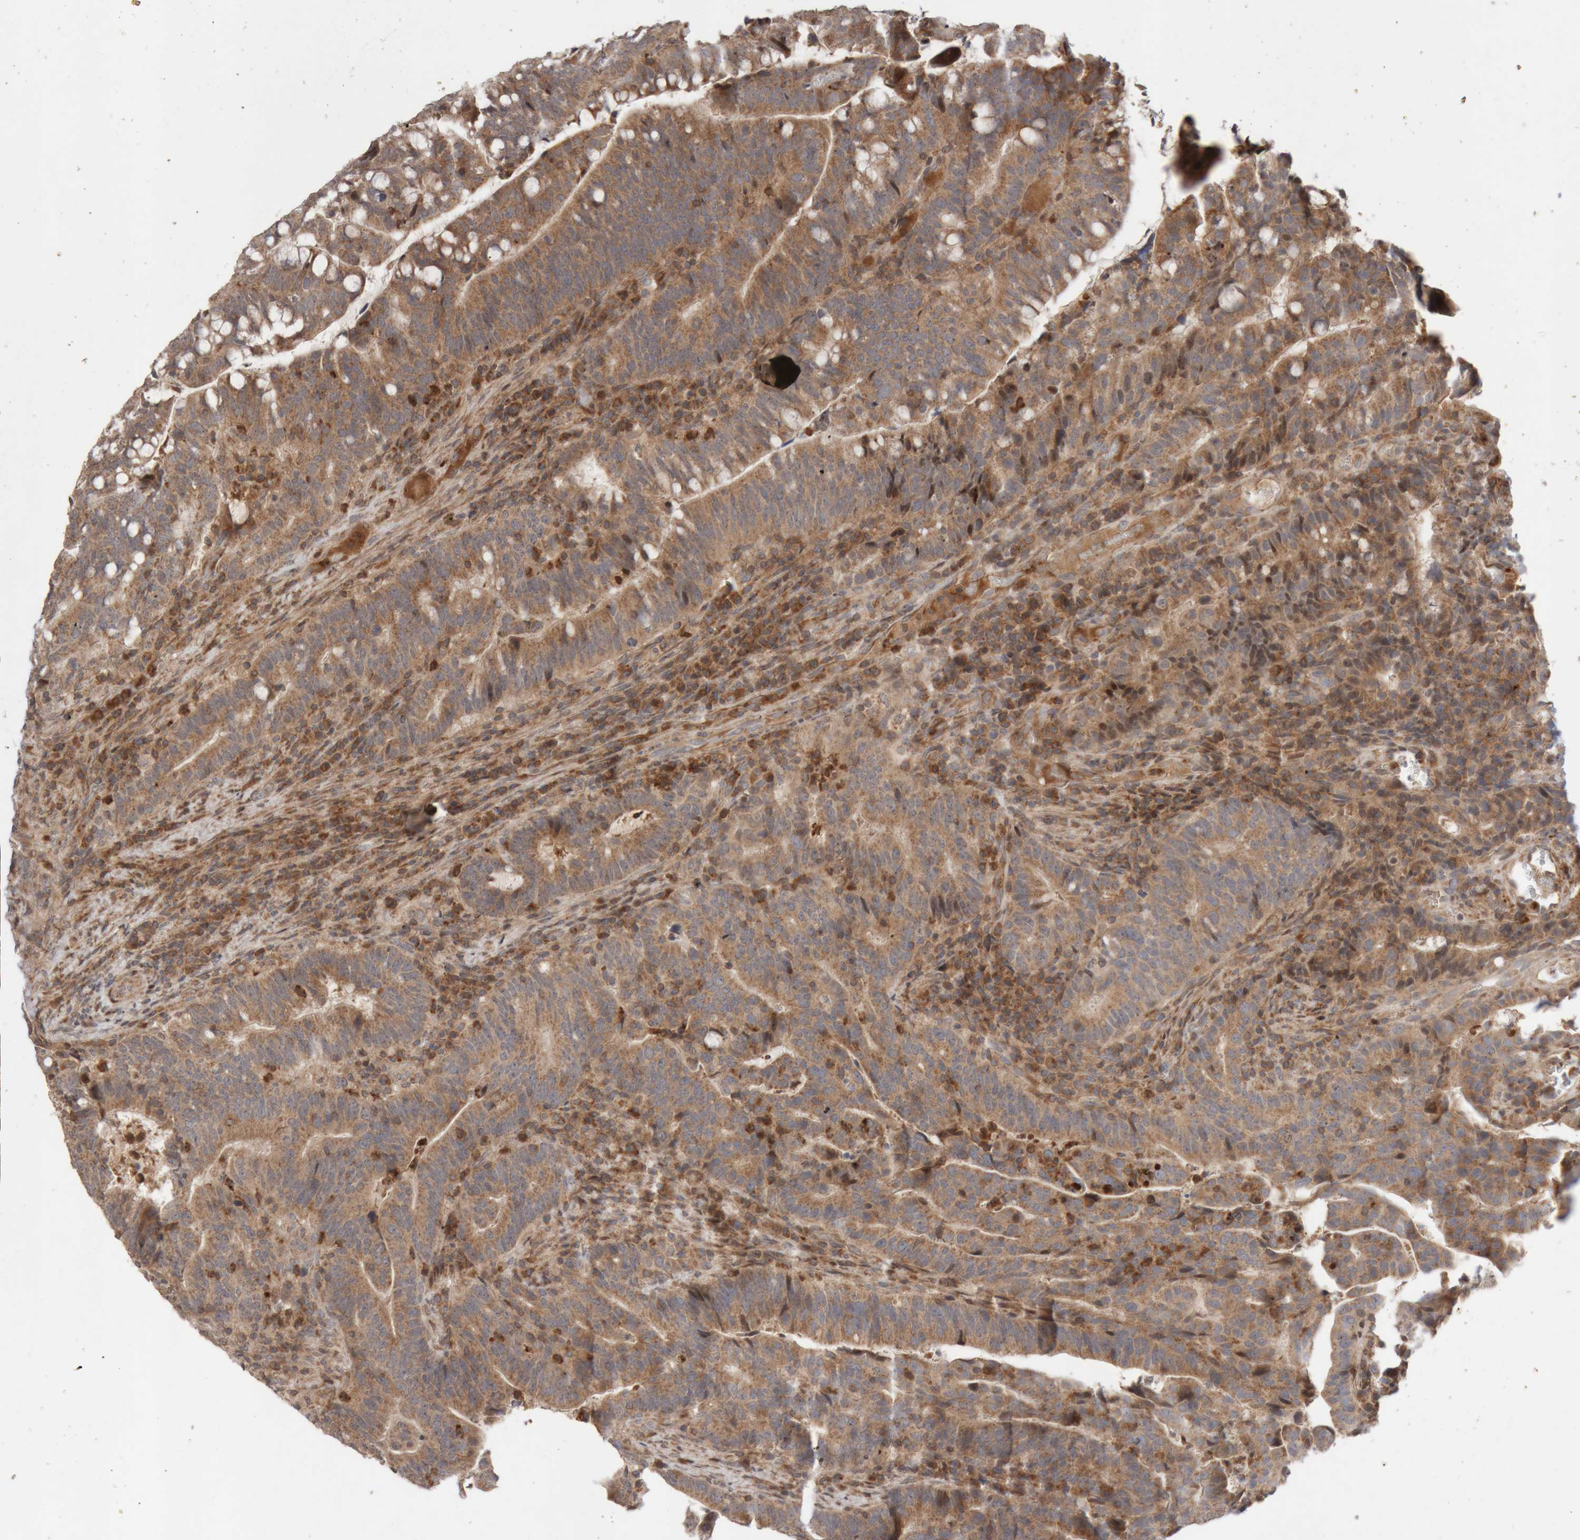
{"staining": {"intensity": "moderate", "quantity": ">75%", "location": "cytoplasmic/membranous"}, "tissue": "colorectal cancer", "cell_type": "Tumor cells", "image_type": "cancer", "snomed": [{"axis": "morphology", "description": "Adenocarcinoma, NOS"}, {"axis": "topography", "description": "Colon"}], "caption": "About >75% of tumor cells in colorectal adenocarcinoma reveal moderate cytoplasmic/membranous protein expression as visualized by brown immunohistochemical staining.", "gene": "KIF21B", "patient": {"sex": "female", "age": 66}}